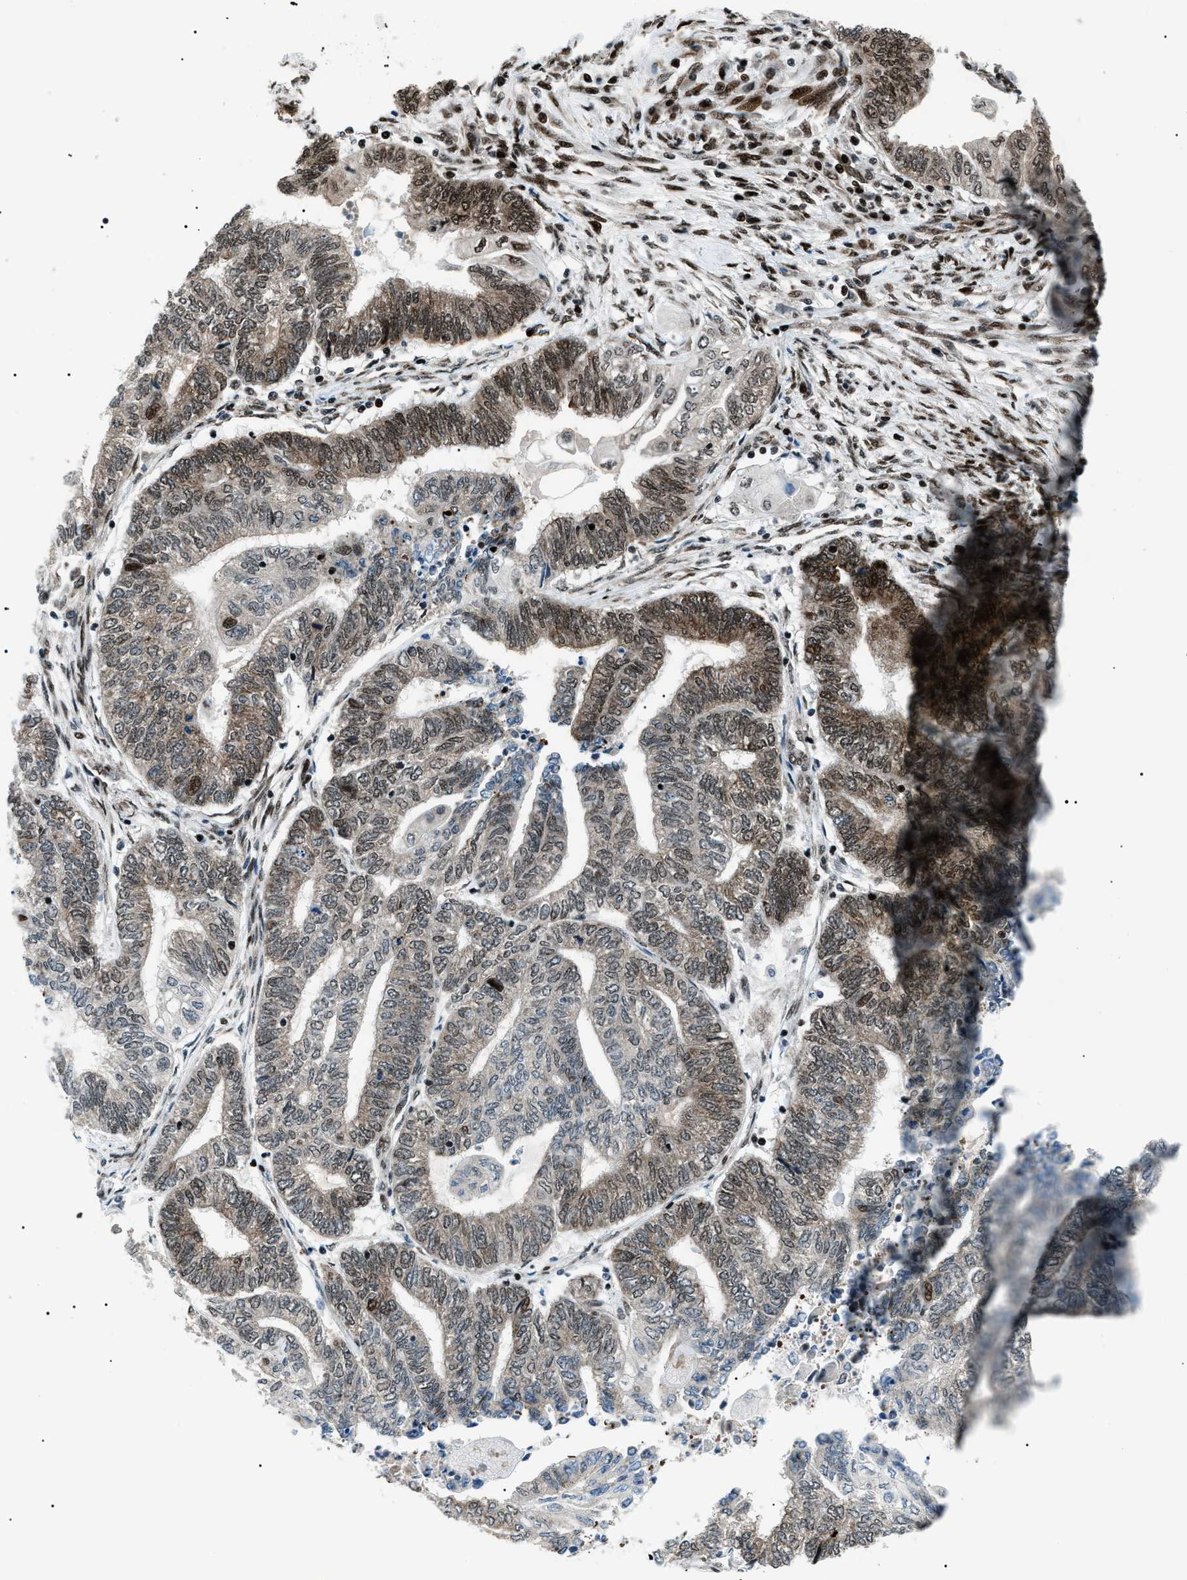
{"staining": {"intensity": "moderate", "quantity": "25%-75%", "location": "nuclear"}, "tissue": "endometrial cancer", "cell_type": "Tumor cells", "image_type": "cancer", "snomed": [{"axis": "morphology", "description": "Adenocarcinoma, NOS"}, {"axis": "topography", "description": "Uterus"}, {"axis": "topography", "description": "Endometrium"}], "caption": "Human endometrial cancer stained with a brown dye demonstrates moderate nuclear positive expression in about 25%-75% of tumor cells.", "gene": "HNRNPK", "patient": {"sex": "female", "age": 70}}